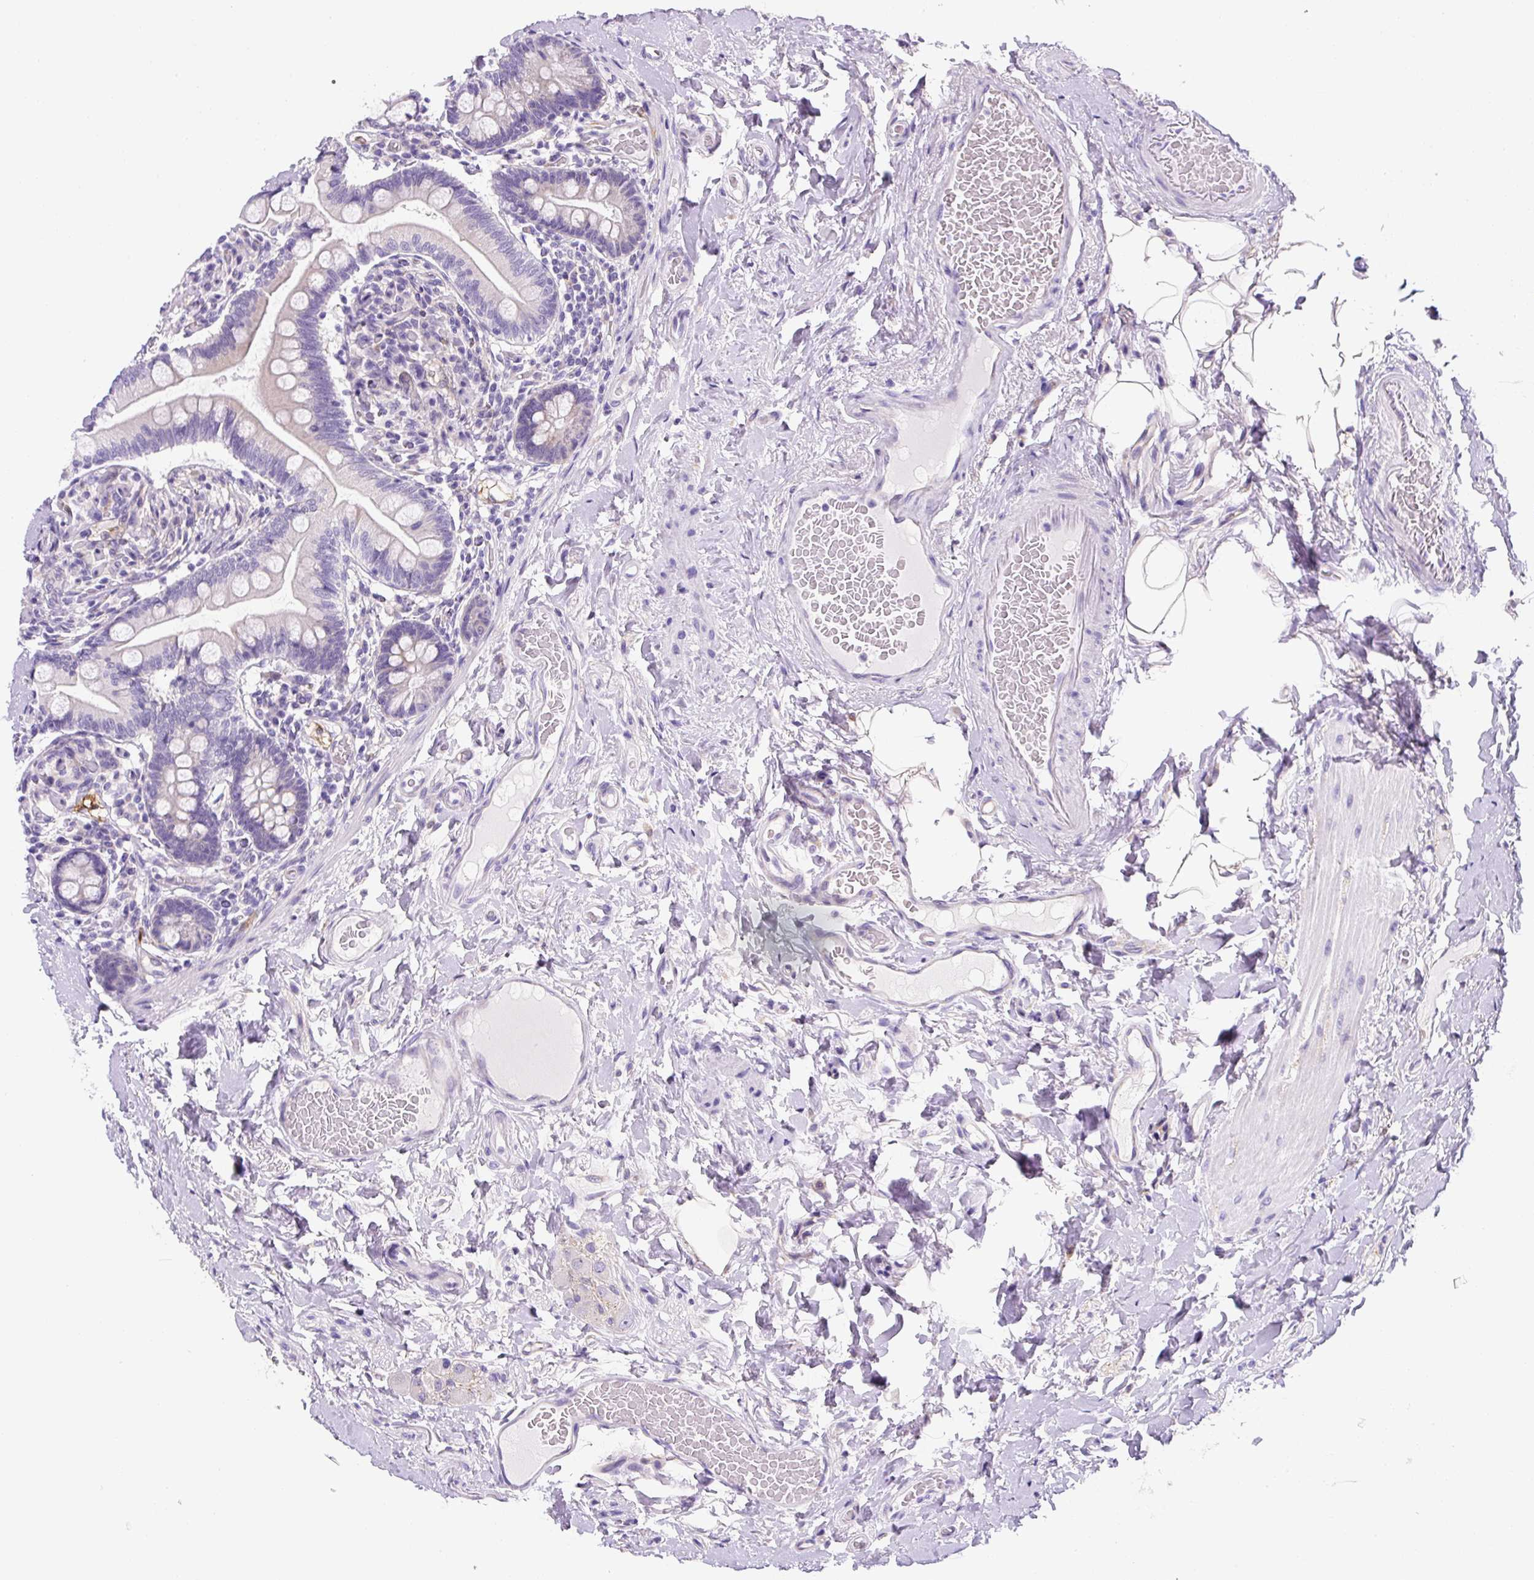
{"staining": {"intensity": "weak", "quantity": "<25%", "location": "cytoplasmic/membranous"}, "tissue": "small intestine", "cell_type": "Glandular cells", "image_type": "normal", "snomed": [{"axis": "morphology", "description": "Normal tissue, NOS"}, {"axis": "topography", "description": "Small intestine"}], "caption": "Immunohistochemistry (IHC) of unremarkable small intestine exhibits no positivity in glandular cells. (DAB IHC visualized using brightfield microscopy, high magnification).", "gene": "ASB4", "patient": {"sex": "female", "age": 64}}